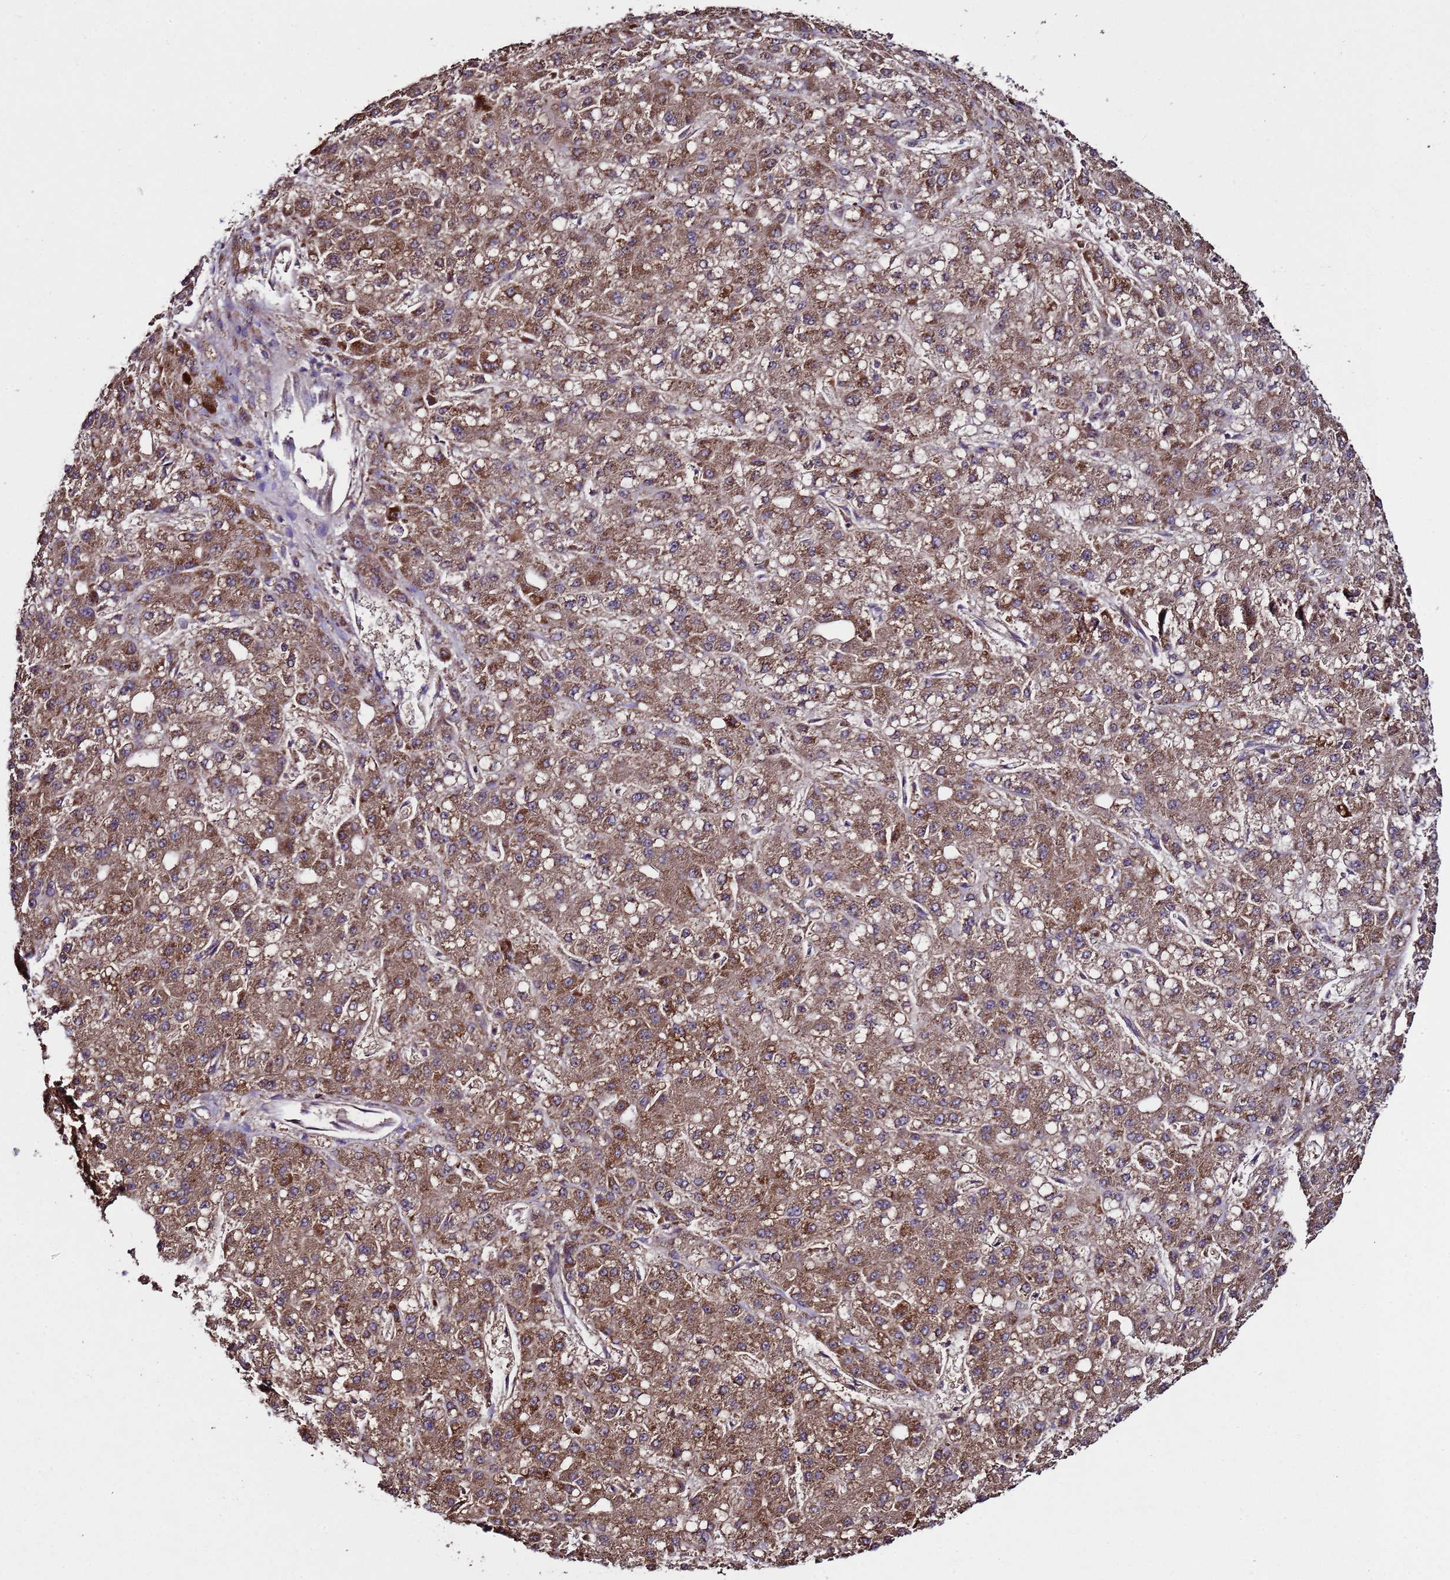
{"staining": {"intensity": "moderate", "quantity": ">75%", "location": "cytoplasmic/membranous"}, "tissue": "liver cancer", "cell_type": "Tumor cells", "image_type": "cancer", "snomed": [{"axis": "morphology", "description": "Carcinoma, Hepatocellular, NOS"}, {"axis": "topography", "description": "Liver"}], "caption": "A micrograph of human liver cancer stained for a protein reveals moderate cytoplasmic/membranous brown staining in tumor cells.", "gene": "HSPBAP1", "patient": {"sex": "male", "age": 67}}